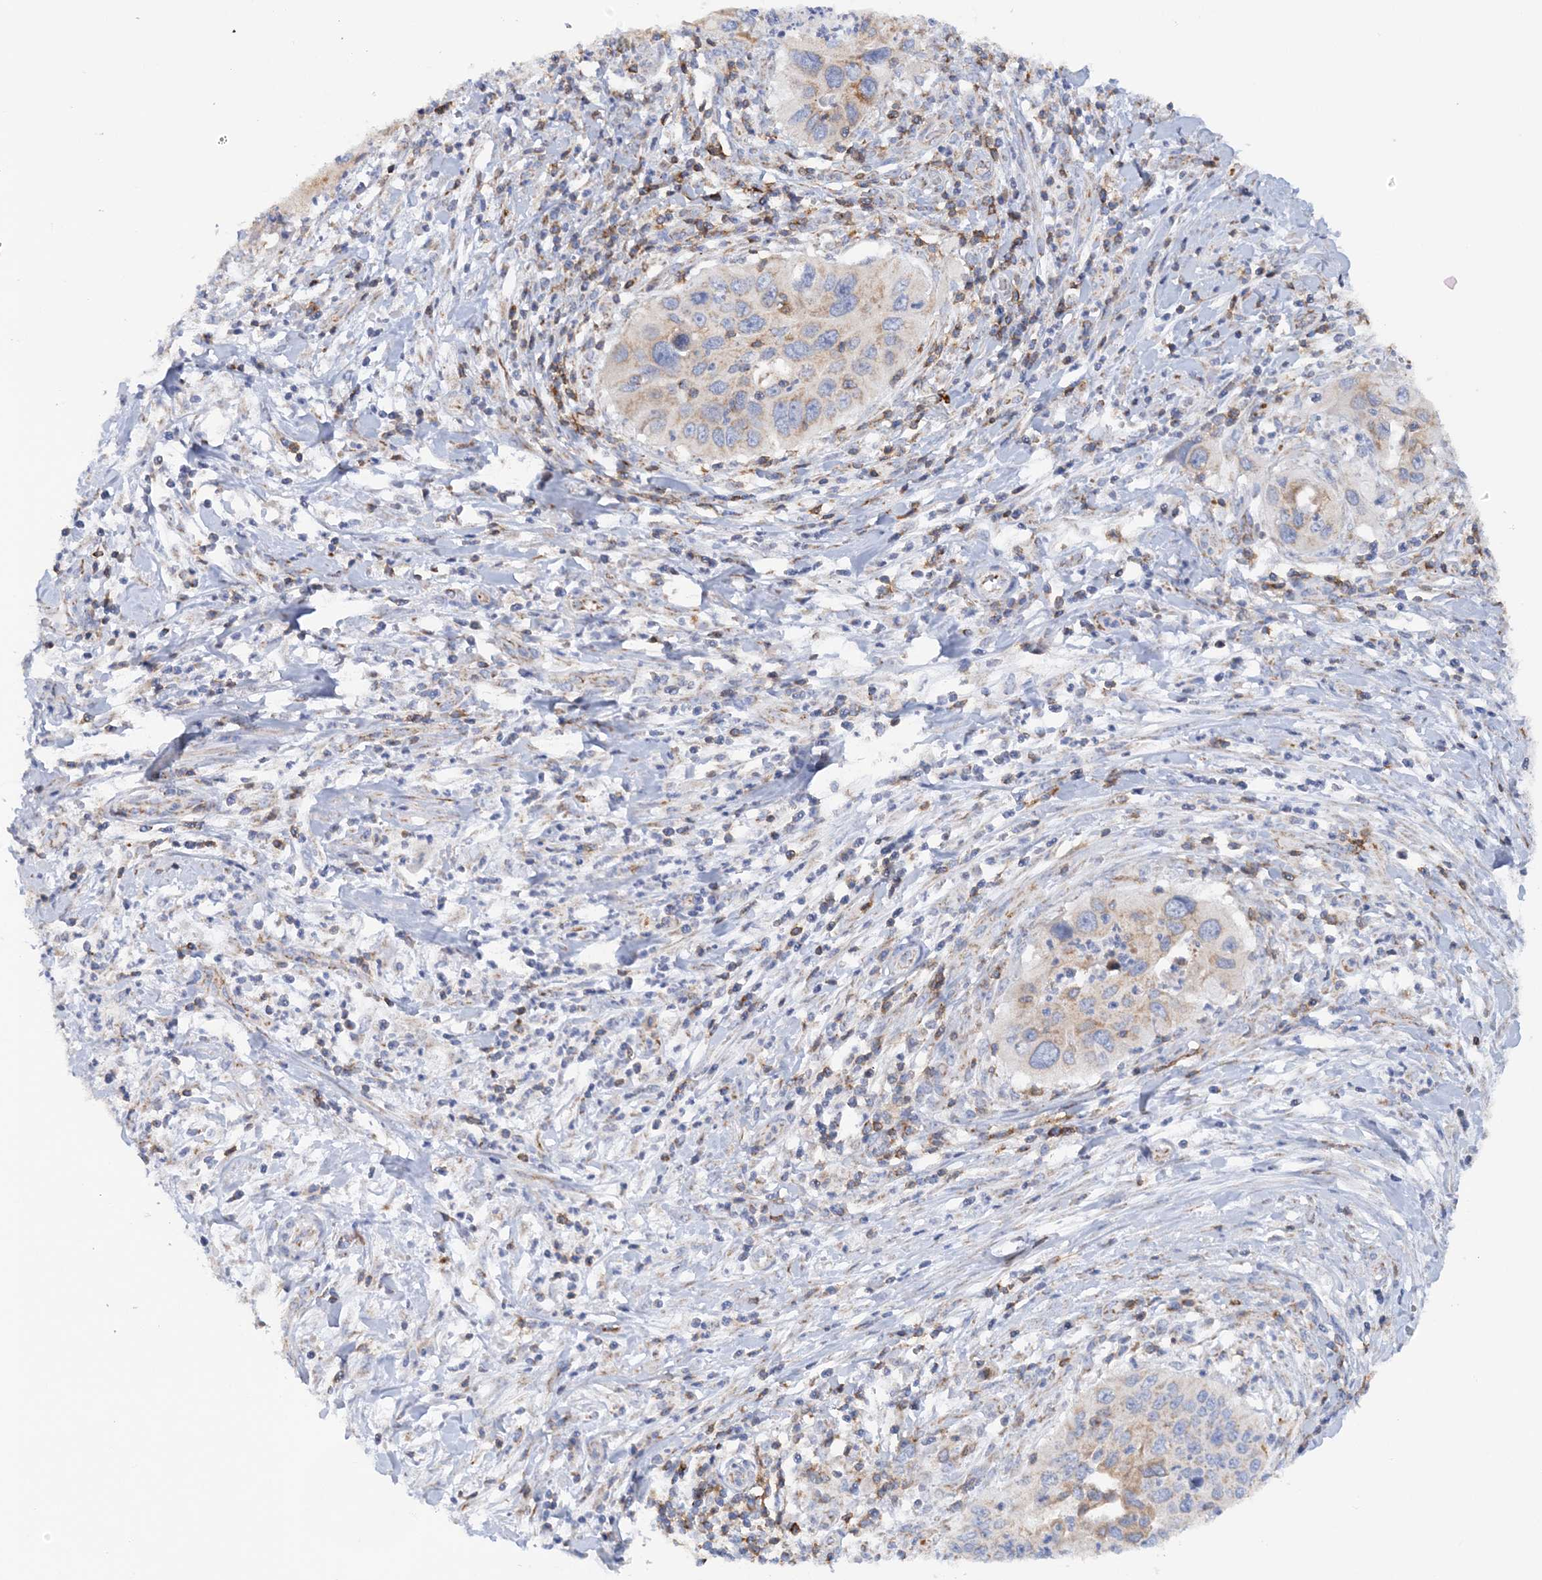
{"staining": {"intensity": "weak", "quantity": "<25%", "location": "cytoplasmic/membranous"}, "tissue": "cervical cancer", "cell_type": "Tumor cells", "image_type": "cancer", "snomed": [{"axis": "morphology", "description": "Squamous cell carcinoma, NOS"}, {"axis": "topography", "description": "Cervix"}], "caption": "There is no significant positivity in tumor cells of squamous cell carcinoma (cervical).", "gene": "TTC32", "patient": {"sex": "female", "age": 38}}